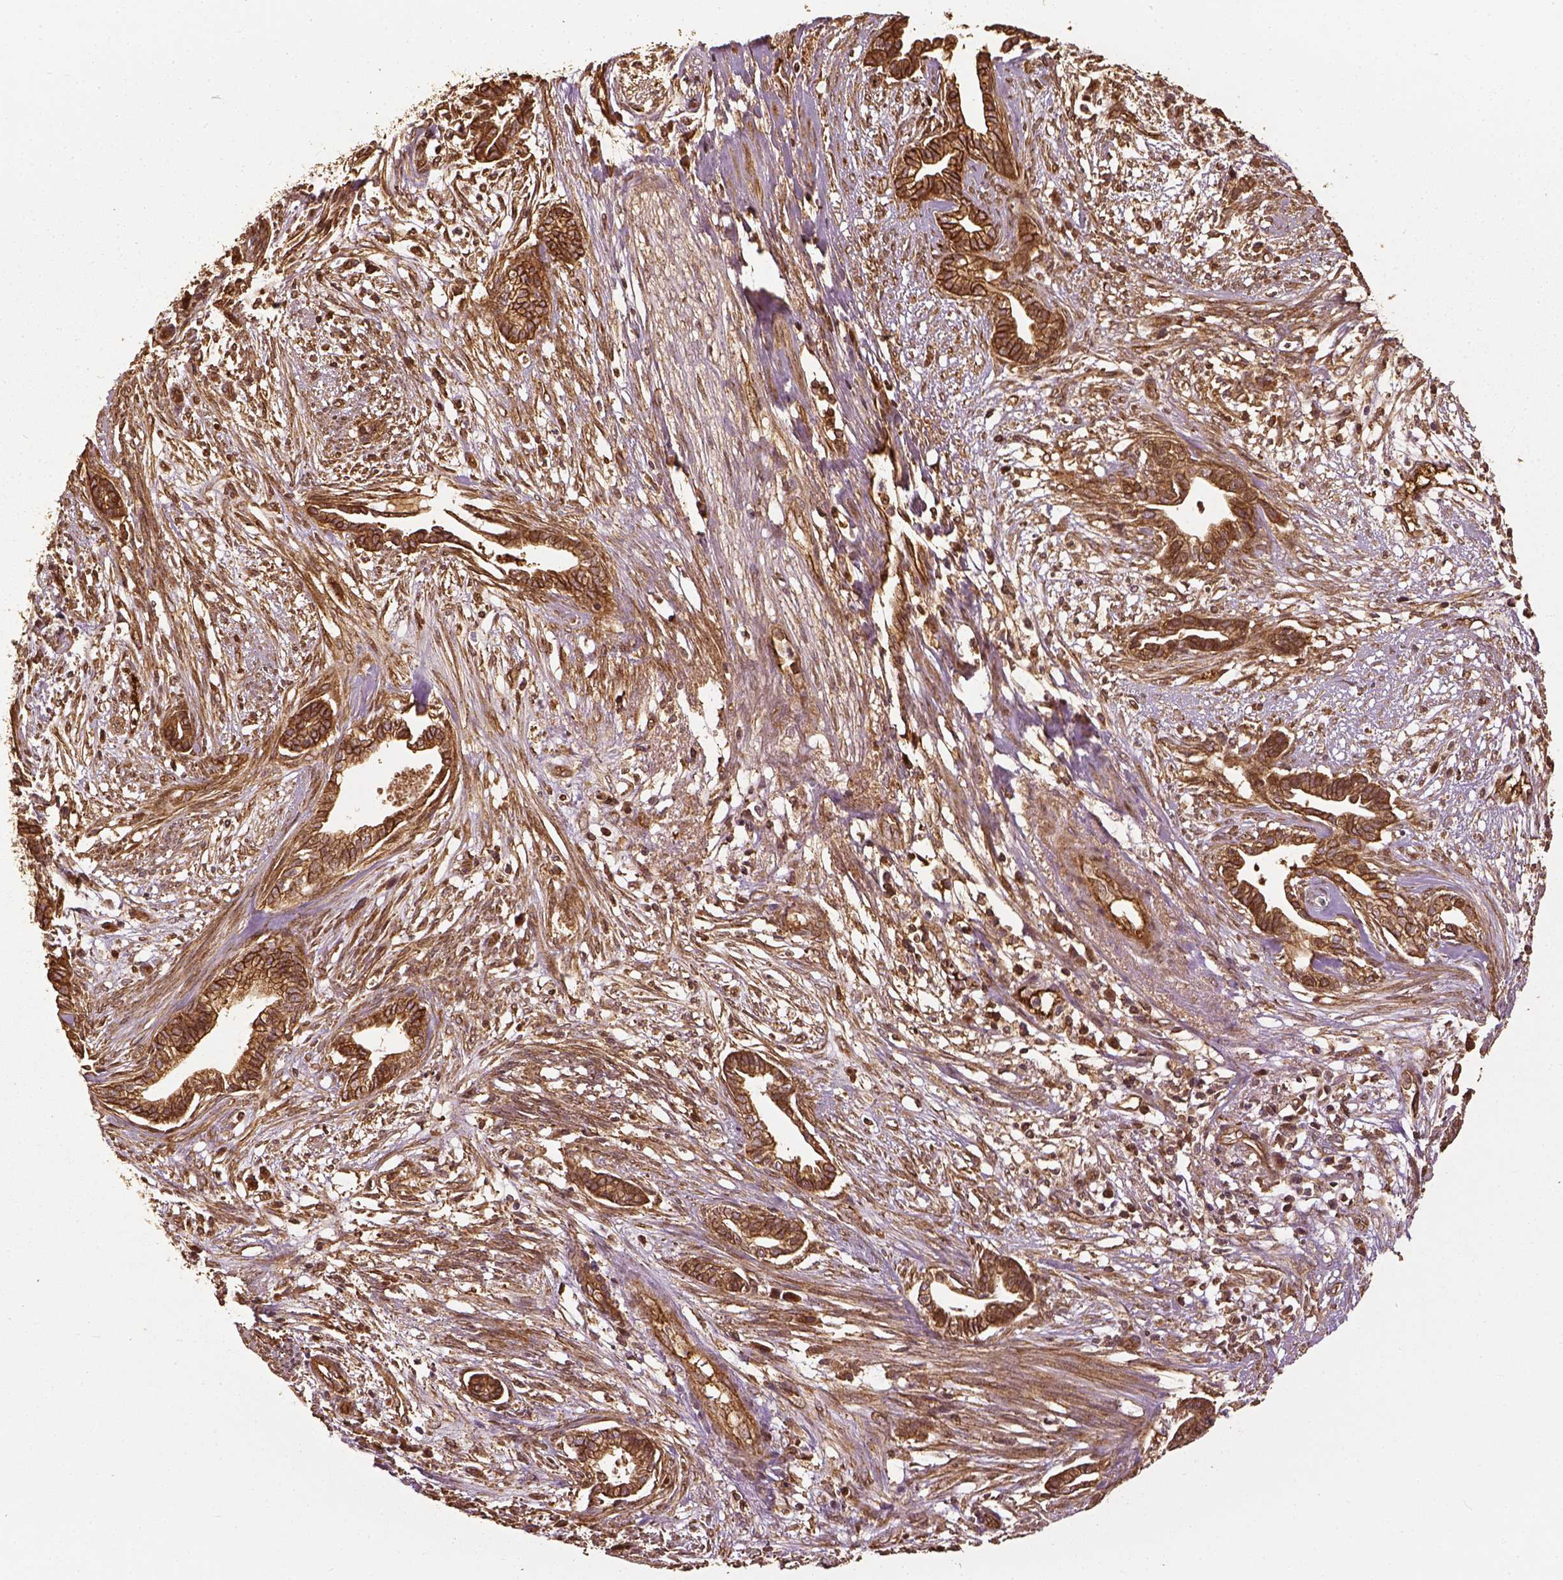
{"staining": {"intensity": "moderate", "quantity": ">75%", "location": "cytoplasmic/membranous"}, "tissue": "cervical cancer", "cell_type": "Tumor cells", "image_type": "cancer", "snomed": [{"axis": "morphology", "description": "Adenocarcinoma, NOS"}, {"axis": "topography", "description": "Cervix"}], "caption": "A histopathology image of human cervical cancer (adenocarcinoma) stained for a protein reveals moderate cytoplasmic/membranous brown staining in tumor cells. The staining was performed using DAB (3,3'-diaminobenzidine) to visualize the protein expression in brown, while the nuclei were stained in blue with hematoxylin (Magnification: 20x).", "gene": "VEGFA", "patient": {"sex": "female", "age": 62}}